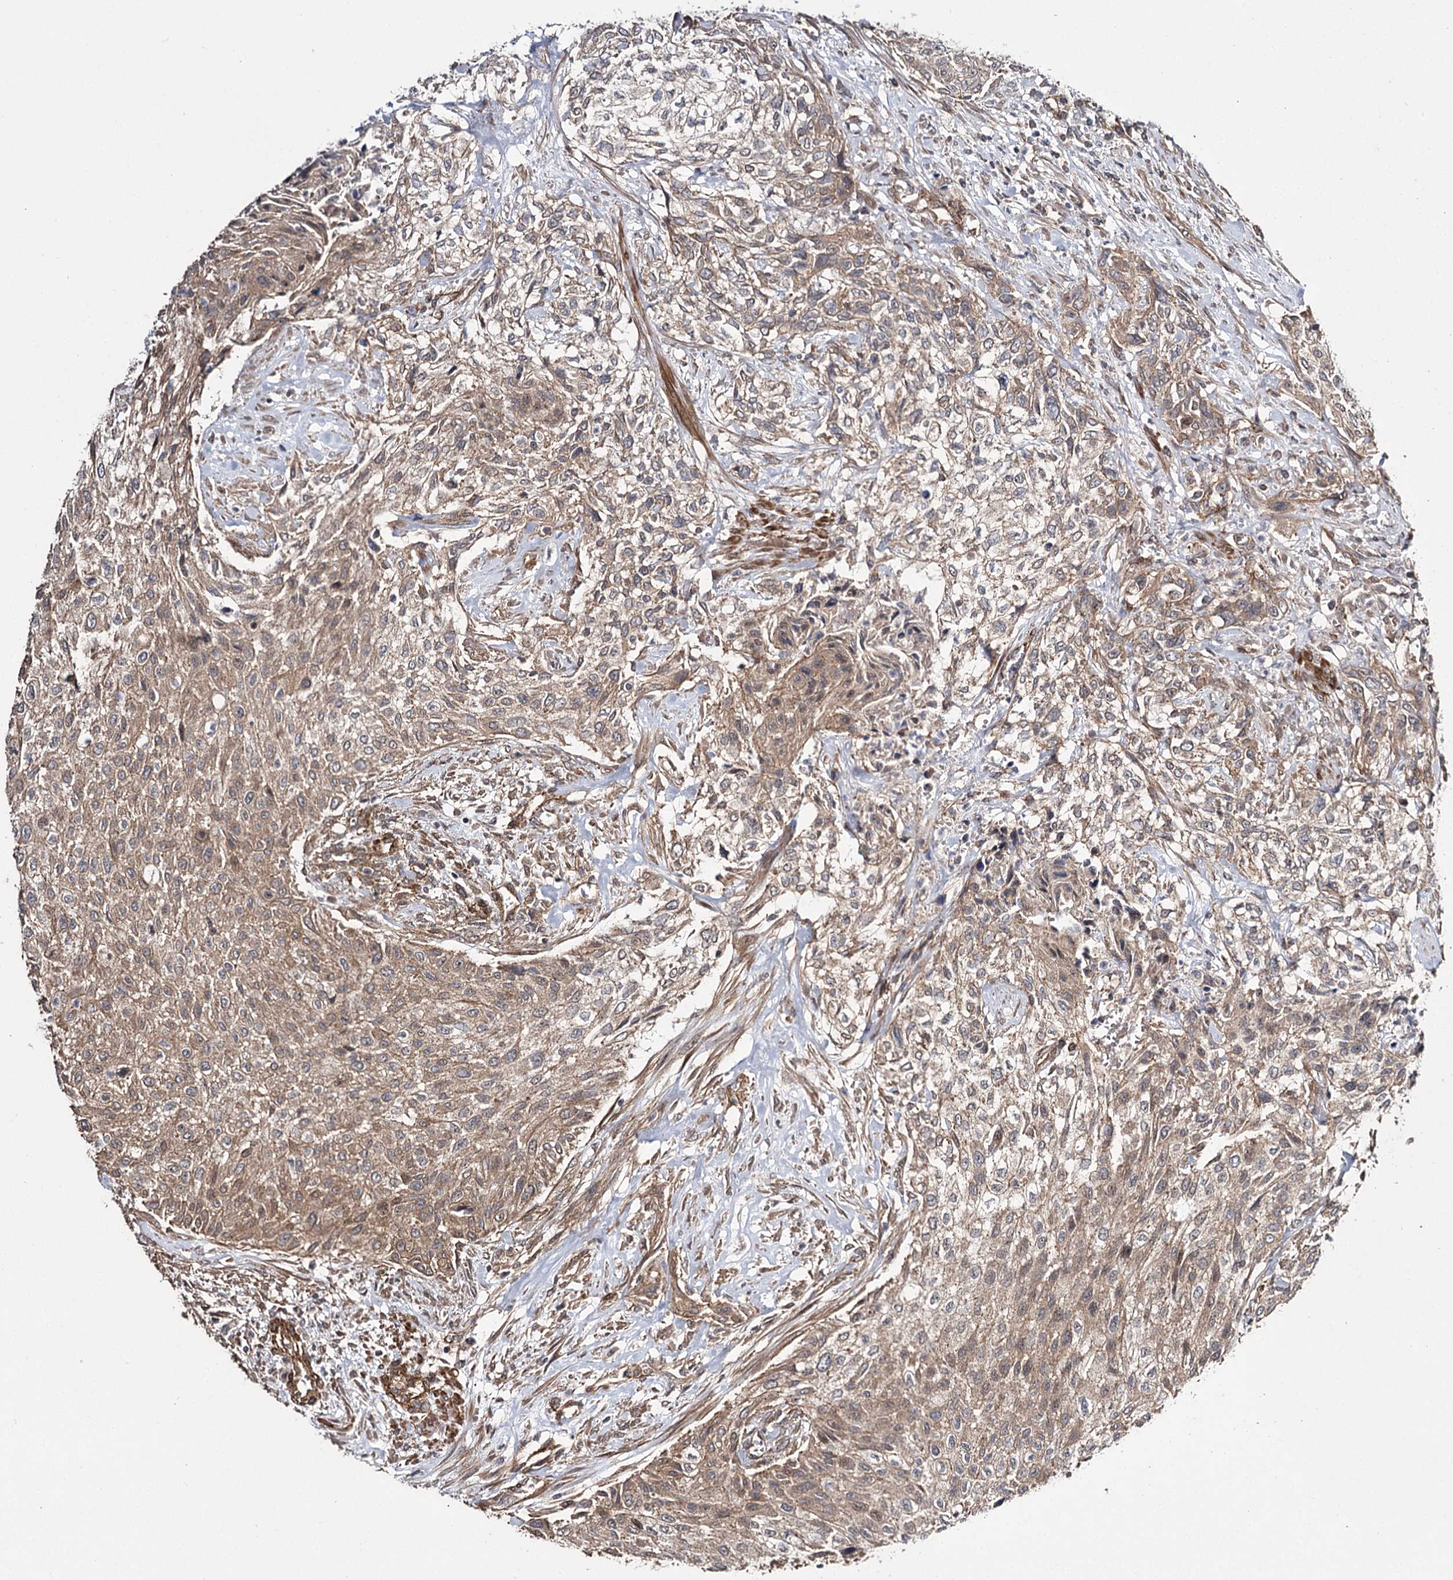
{"staining": {"intensity": "weak", "quantity": ">75%", "location": "cytoplasmic/membranous"}, "tissue": "urothelial cancer", "cell_type": "Tumor cells", "image_type": "cancer", "snomed": [{"axis": "morphology", "description": "Normal tissue, NOS"}, {"axis": "morphology", "description": "Urothelial carcinoma, NOS"}, {"axis": "topography", "description": "Urinary bladder"}, {"axis": "topography", "description": "Peripheral nerve tissue"}], "caption": "Protein staining of urothelial cancer tissue reveals weak cytoplasmic/membranous staining in approximately >75% of tumor cells.", "gene": "MYO1C", "patient": {"sex": "male", "age": 35}}